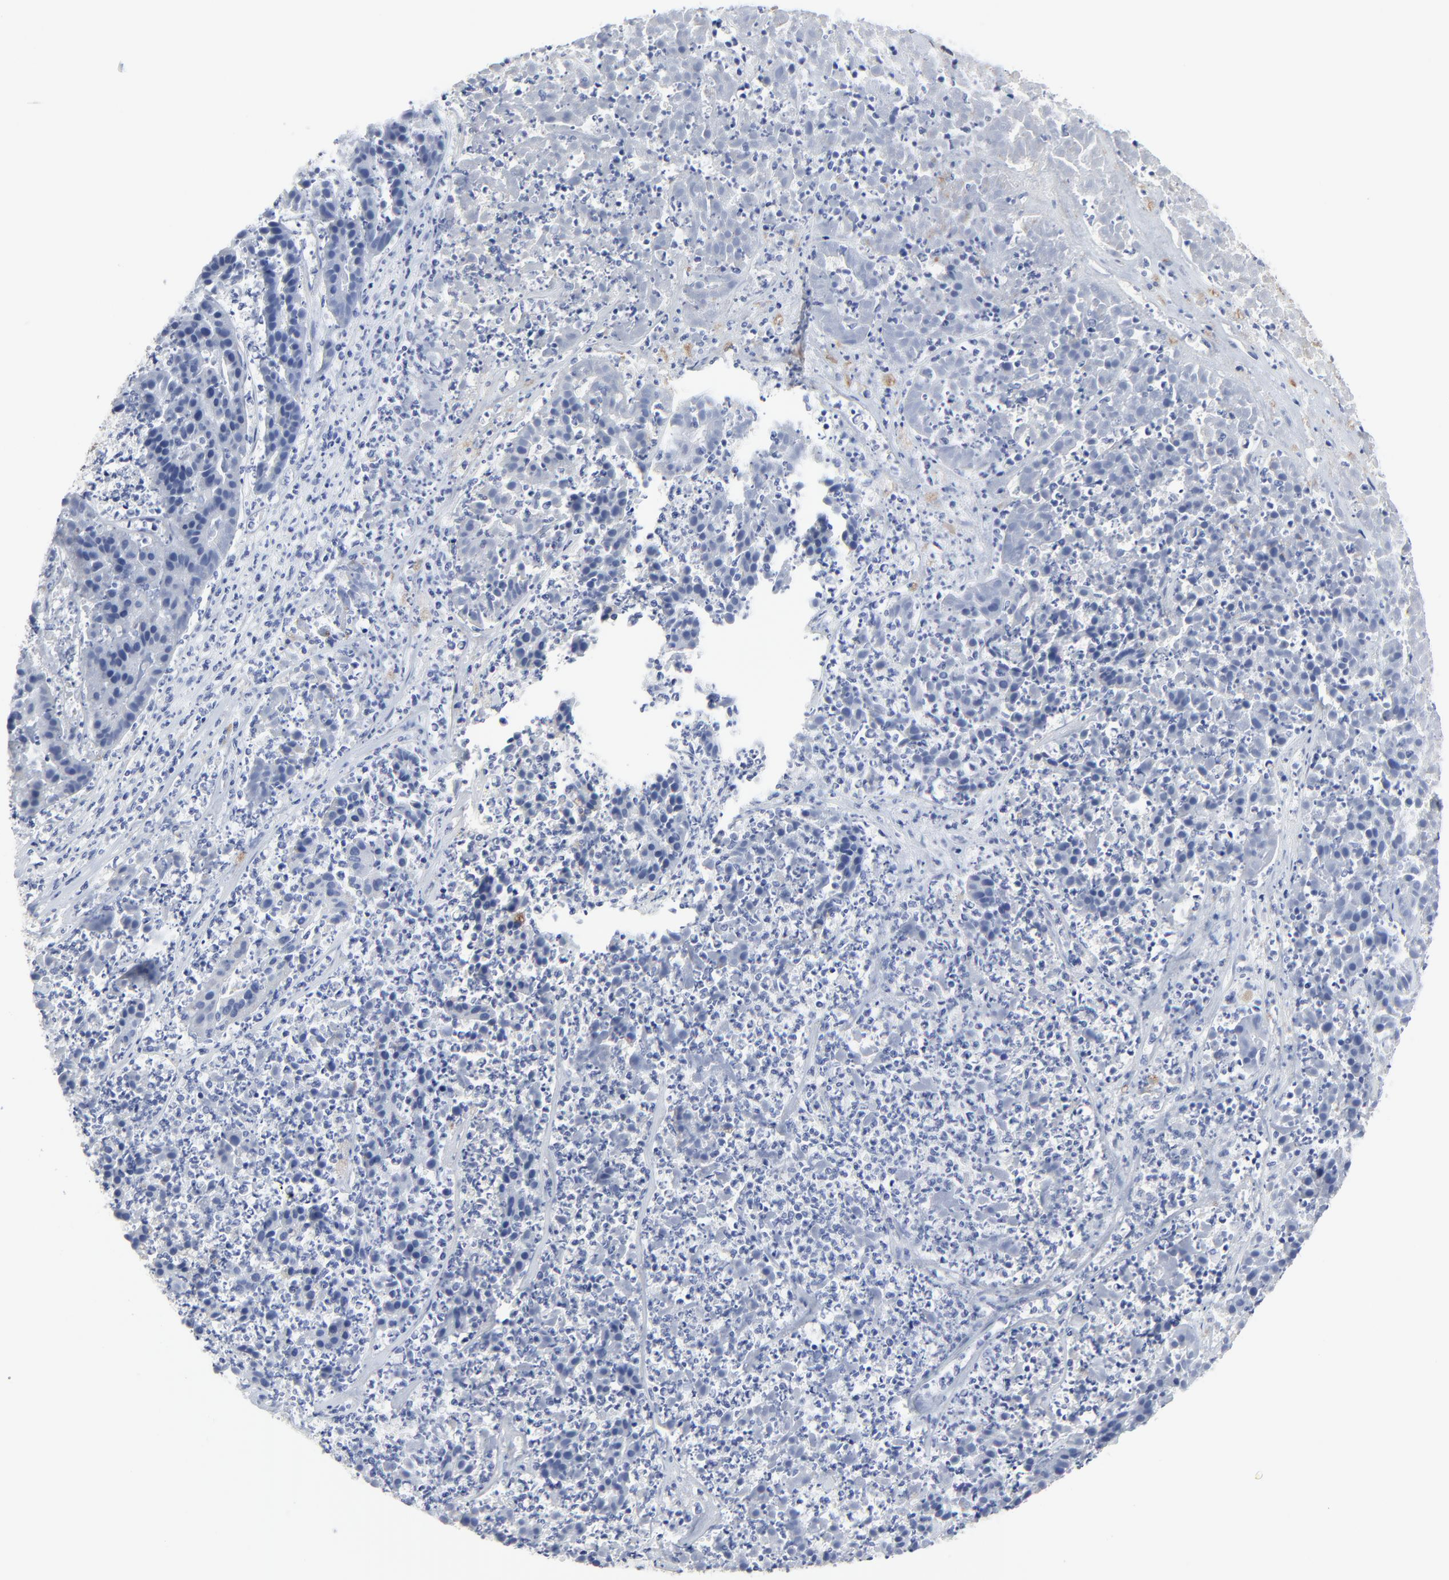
{"staining": {"intensity": "negative", "quantity": "none", "location": "none"}, "tissue": "pancreatic cancer", "cell_type": "Tumor cells", "image_type": "cancer", "snomed": [{"axis": "morphology", "description": "Adenocarcinoma, NOS"}, {"axis": "topography", "description": "Pancreas"}], "caption": "High magnification brightfield microscopy of adenocarcinoma (pancreatic) stained with DAB (brown) and counterstained with hematoxylin (blue): tumor cells show no significant staining.", "gene": "DHRSX", "patient": {"sex": "male", "age": 50}}